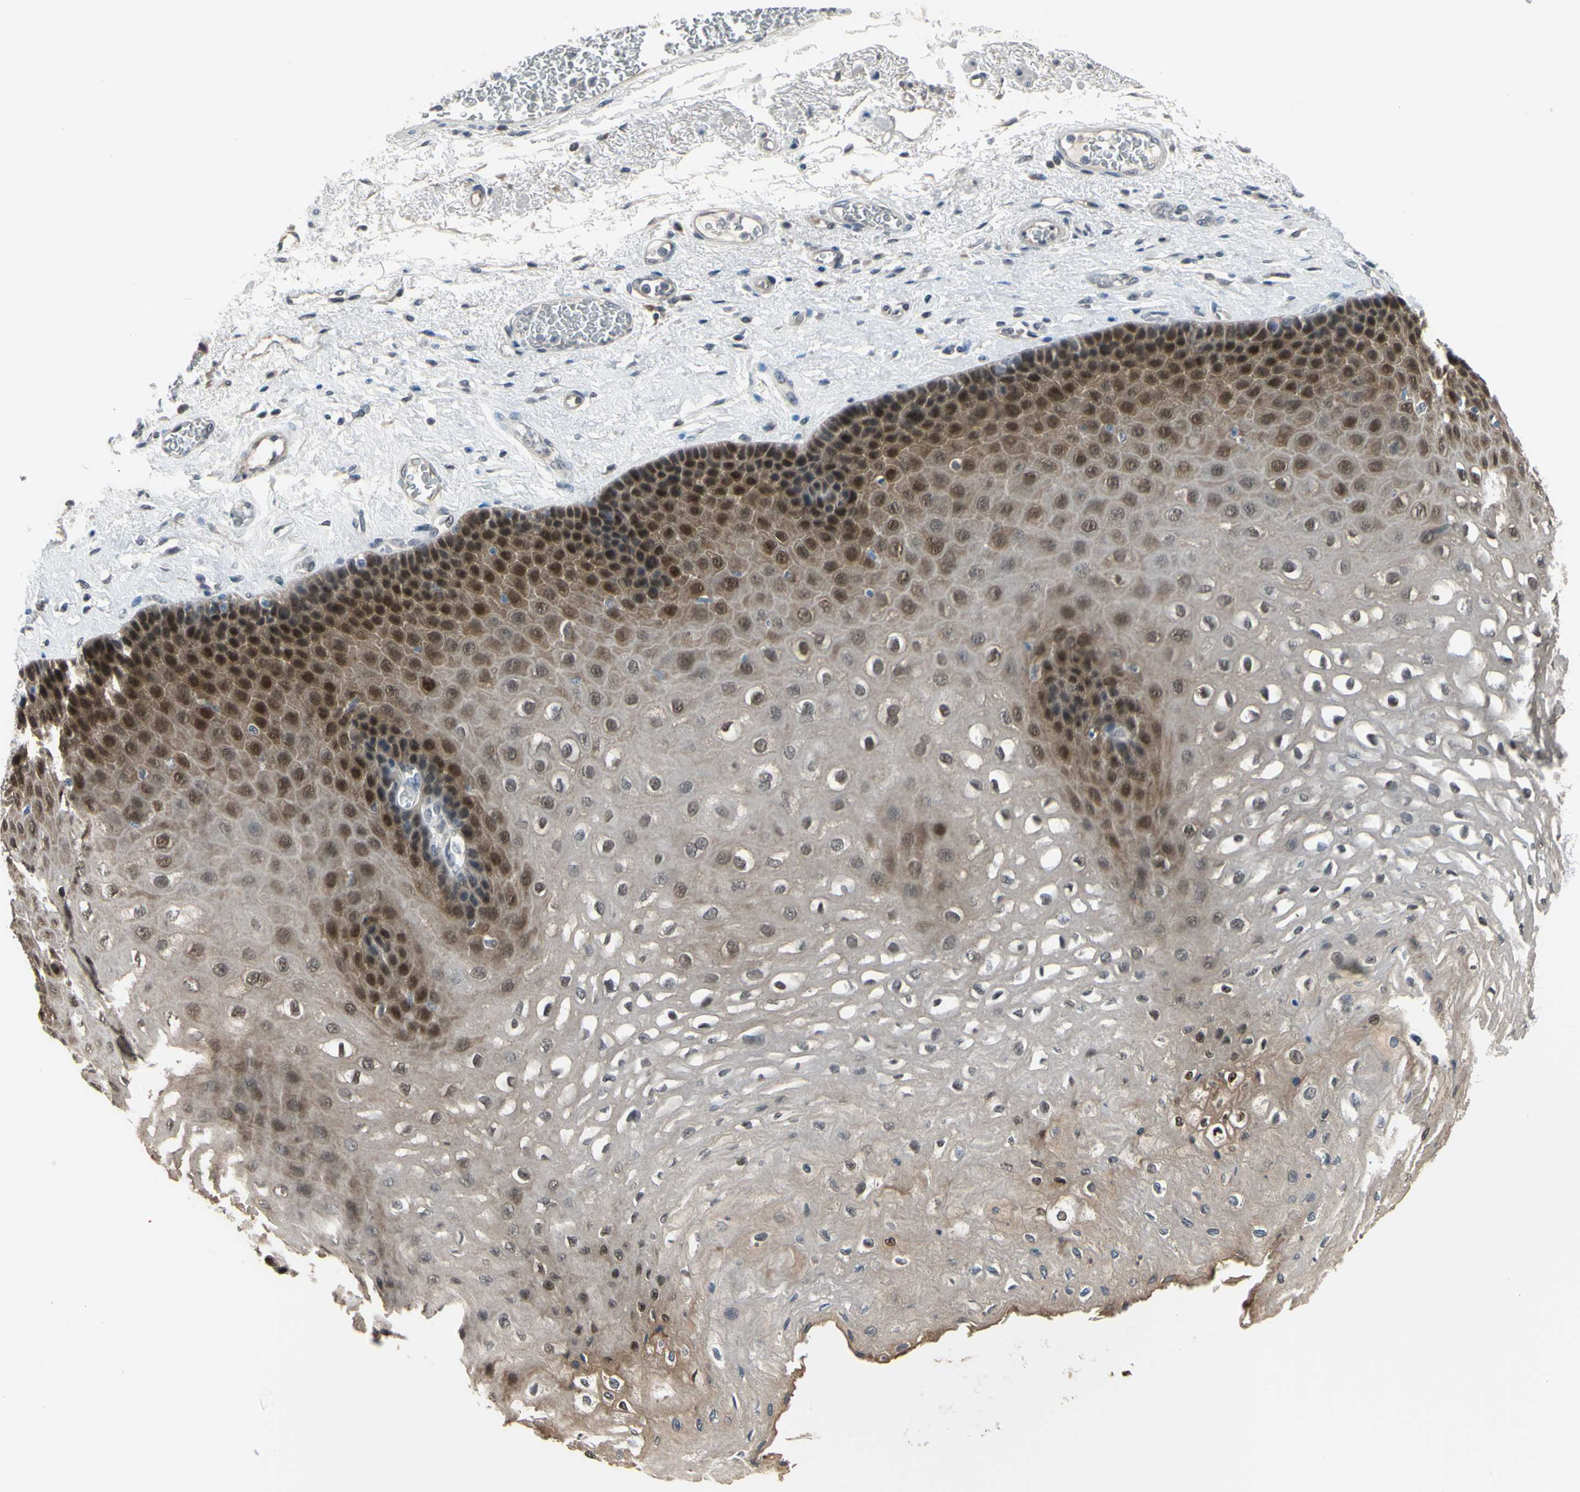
{"staining": {"intensity": "strong", "quantity": "<25%", "location": "cytoplasmic/membranous"}, "tissue": "esophagus", "cell_type": "Squamous epithelial cells", "image_type": "normal", "snomed": [{"axis": "morphology", "description": "Normal tissue, NOS"}, {"axis": "topography", "description": "Esophagus"}], "caption": "Squamous epithelial cells show strong cytoplasmic/membranous positivity in approximately <25% of cells in normal esophagus.", "gene": "HSPA4", "patient": {"sex": "female", "age": 72}}